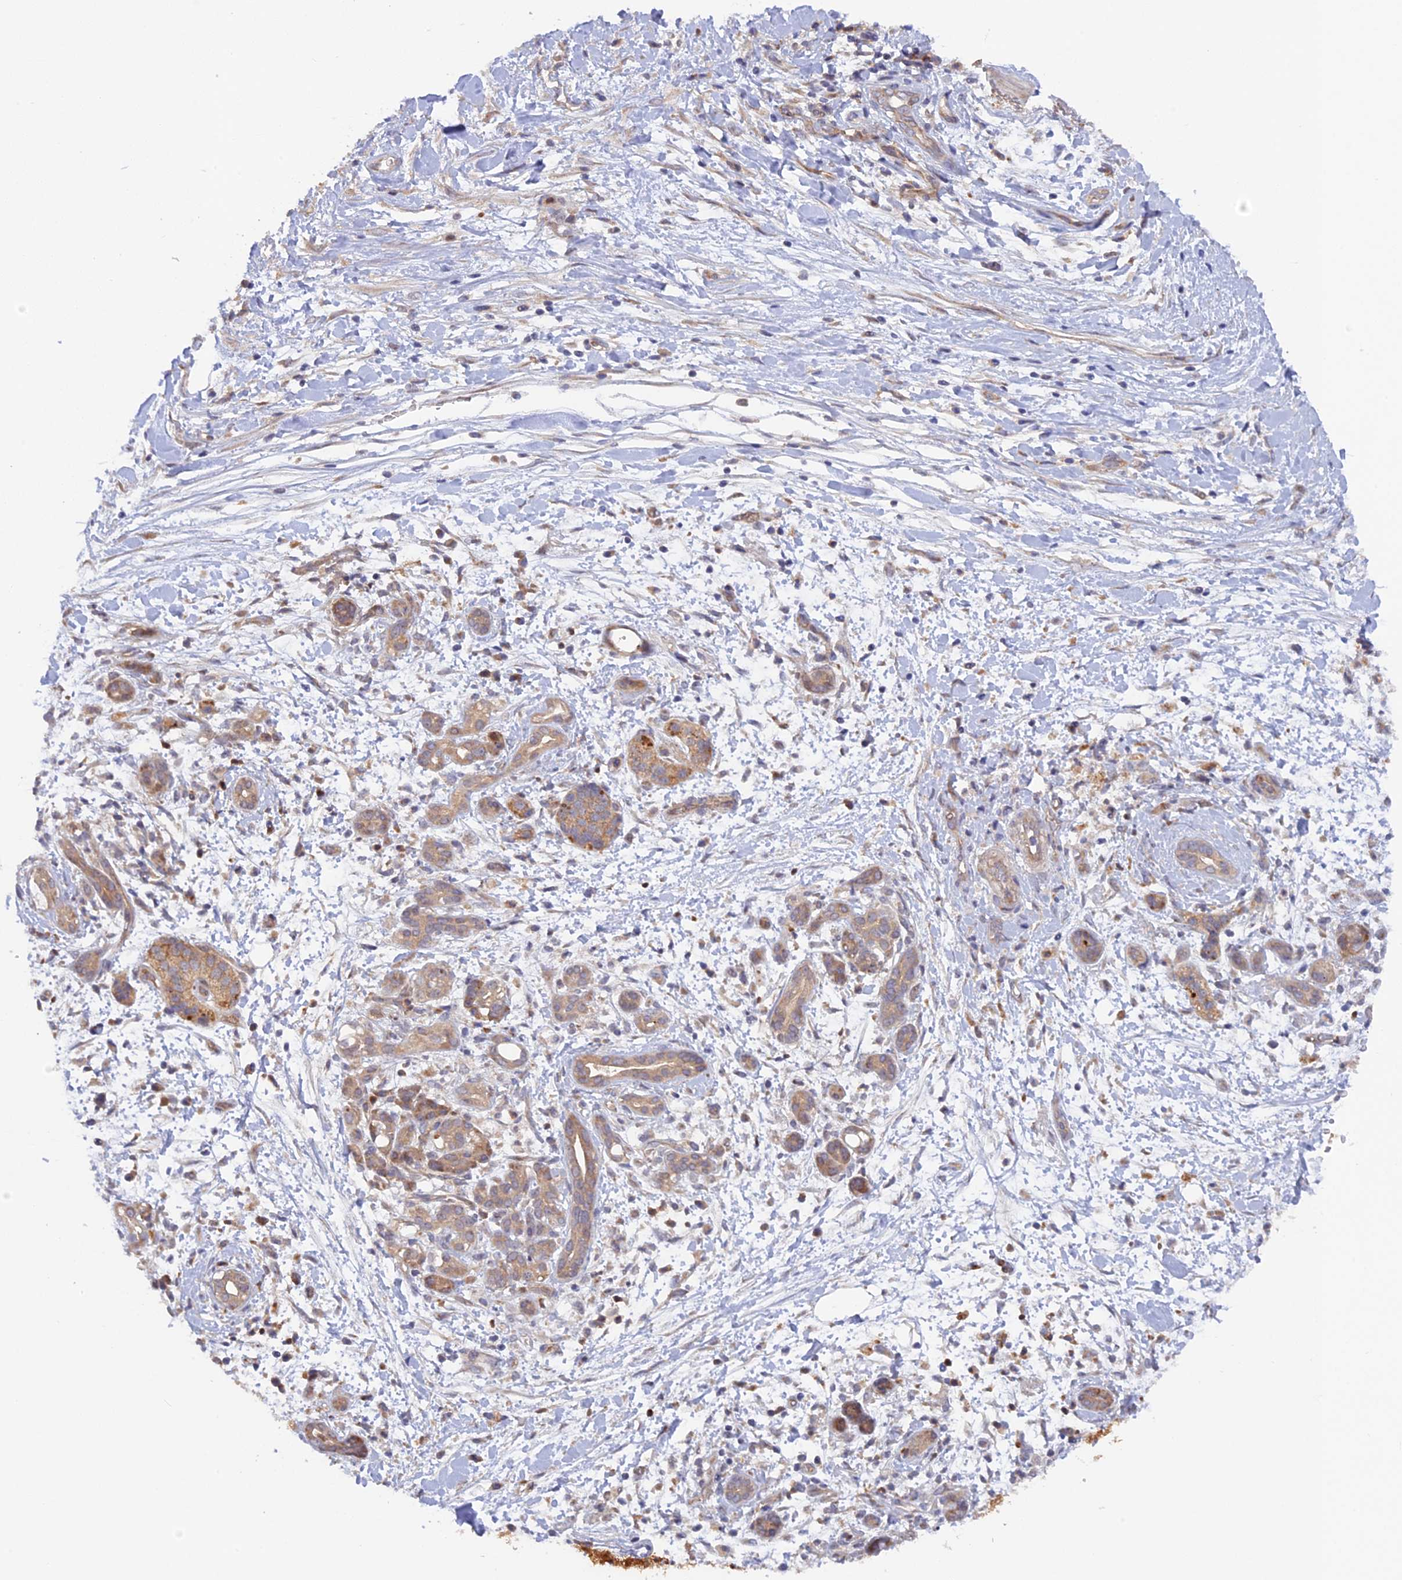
{"staining": {"intensity": "moderate", "quantity": ">75%", "location": "cytoplasmic/membranous"}, "tissue": "pancreatic cancer", "cell_type": "Tumor cells", "image_type": "cancer", "snomed": [{"axis": "morphology", "description": "Adenocarcinoma, NOS"}, {"axis": "topography", "description": "Pancreas"}], "caption": "This image displays pancreatic cancer (adenocarcinoma) stained with immunohistochemistry to label a protein in brown. The cytoplasmic/membranous of tumor cells show moderate positivity for the protein. Nuclei are counter-stained blue.", "gene": "FERMT1", "patient": {"sex": "female", "age": 78}}